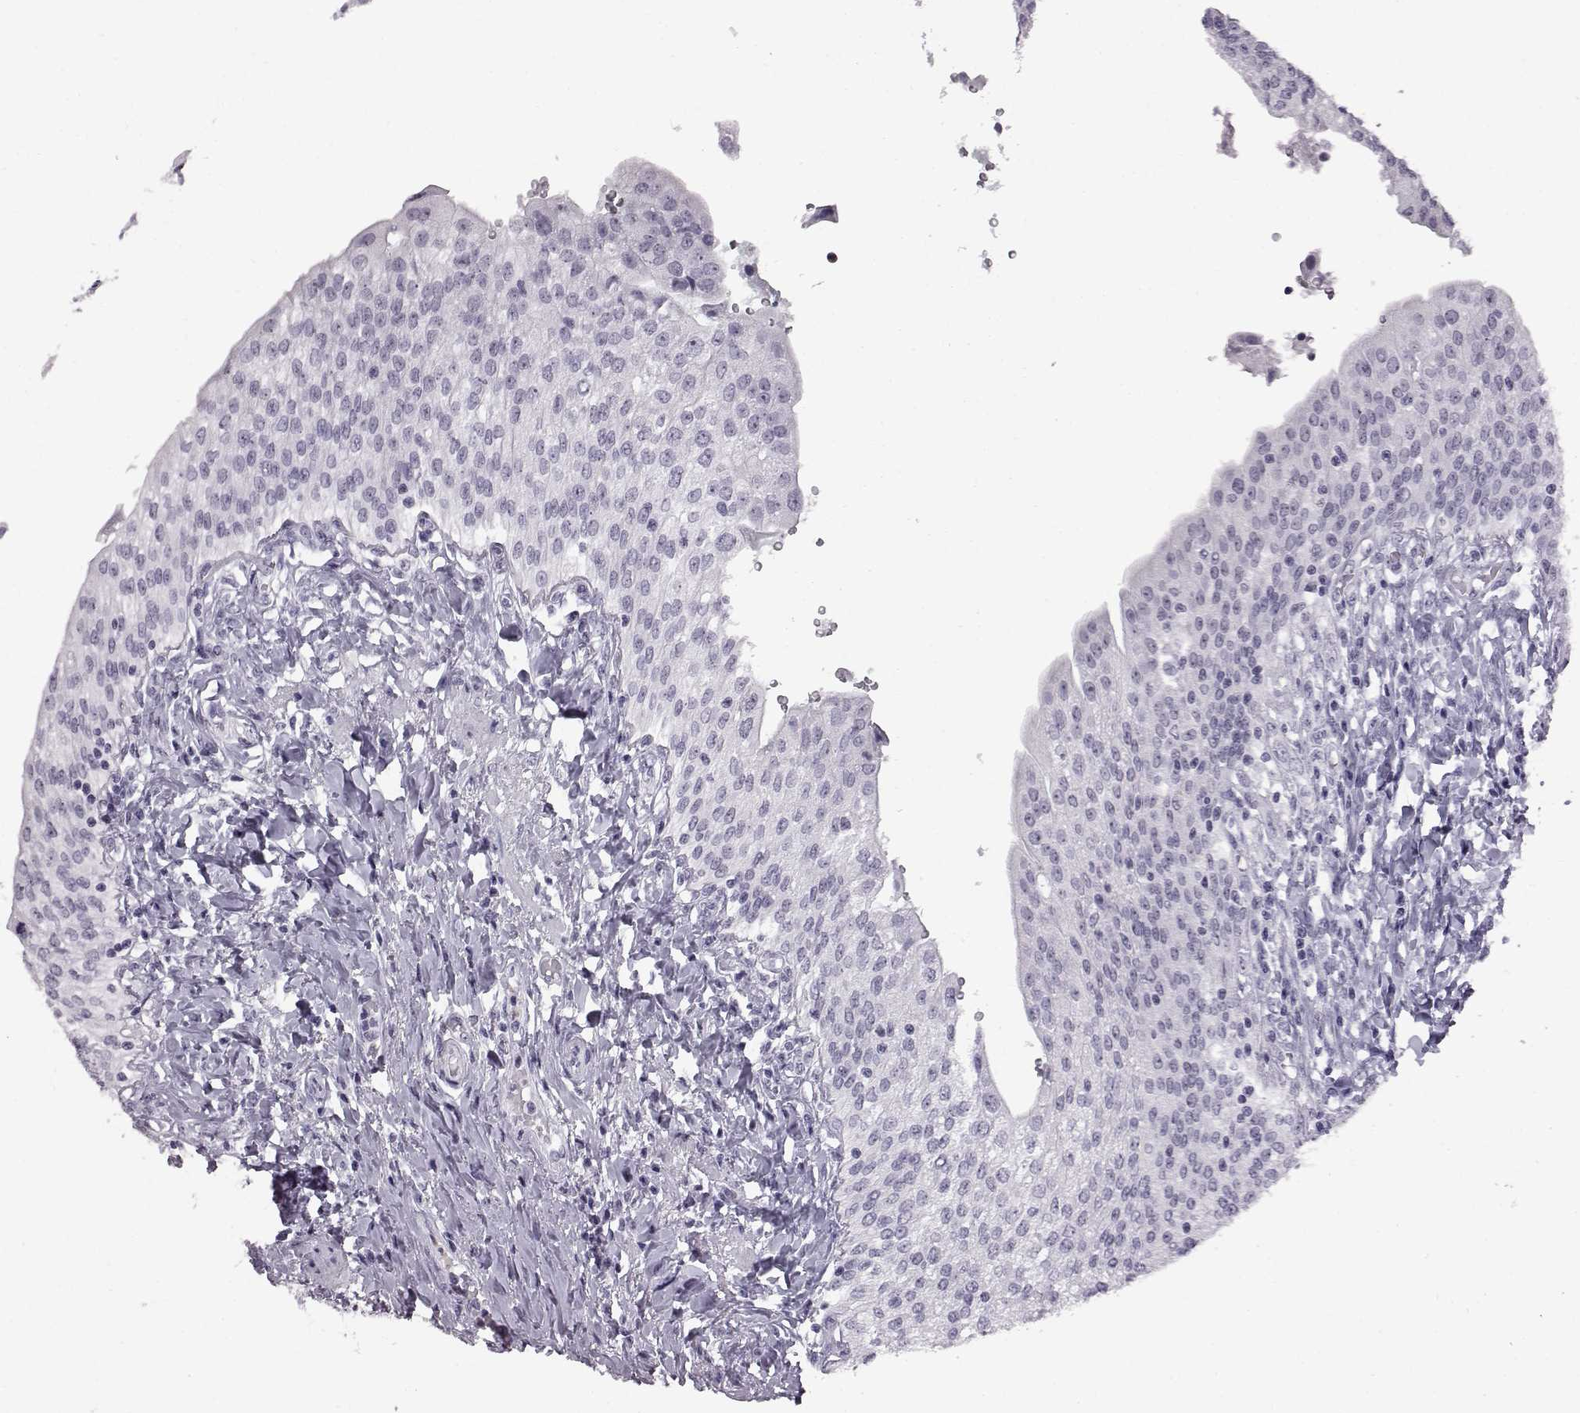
{"staining": {"intensity": "weak", "quantity": "<25%", "location": "nuclear"}, "tissue": "urinary bladder", "cell_type": "Urothelial cells", "image_type": "normal", "snomed": [{"axis": "morphology", "description": "Normal tissue, NOS"}, {"axis": "morphology", "description": "Inflammation, NOS"}, {"axis": "topography", "description": "Urinary bladder"}], "caption": "A photomicrograph of urinary bladder stained for a protein displays no brown staining in urothelial cells.", "gene": "ADGRG2", "patient": {"sex": "male", "age": 64}}